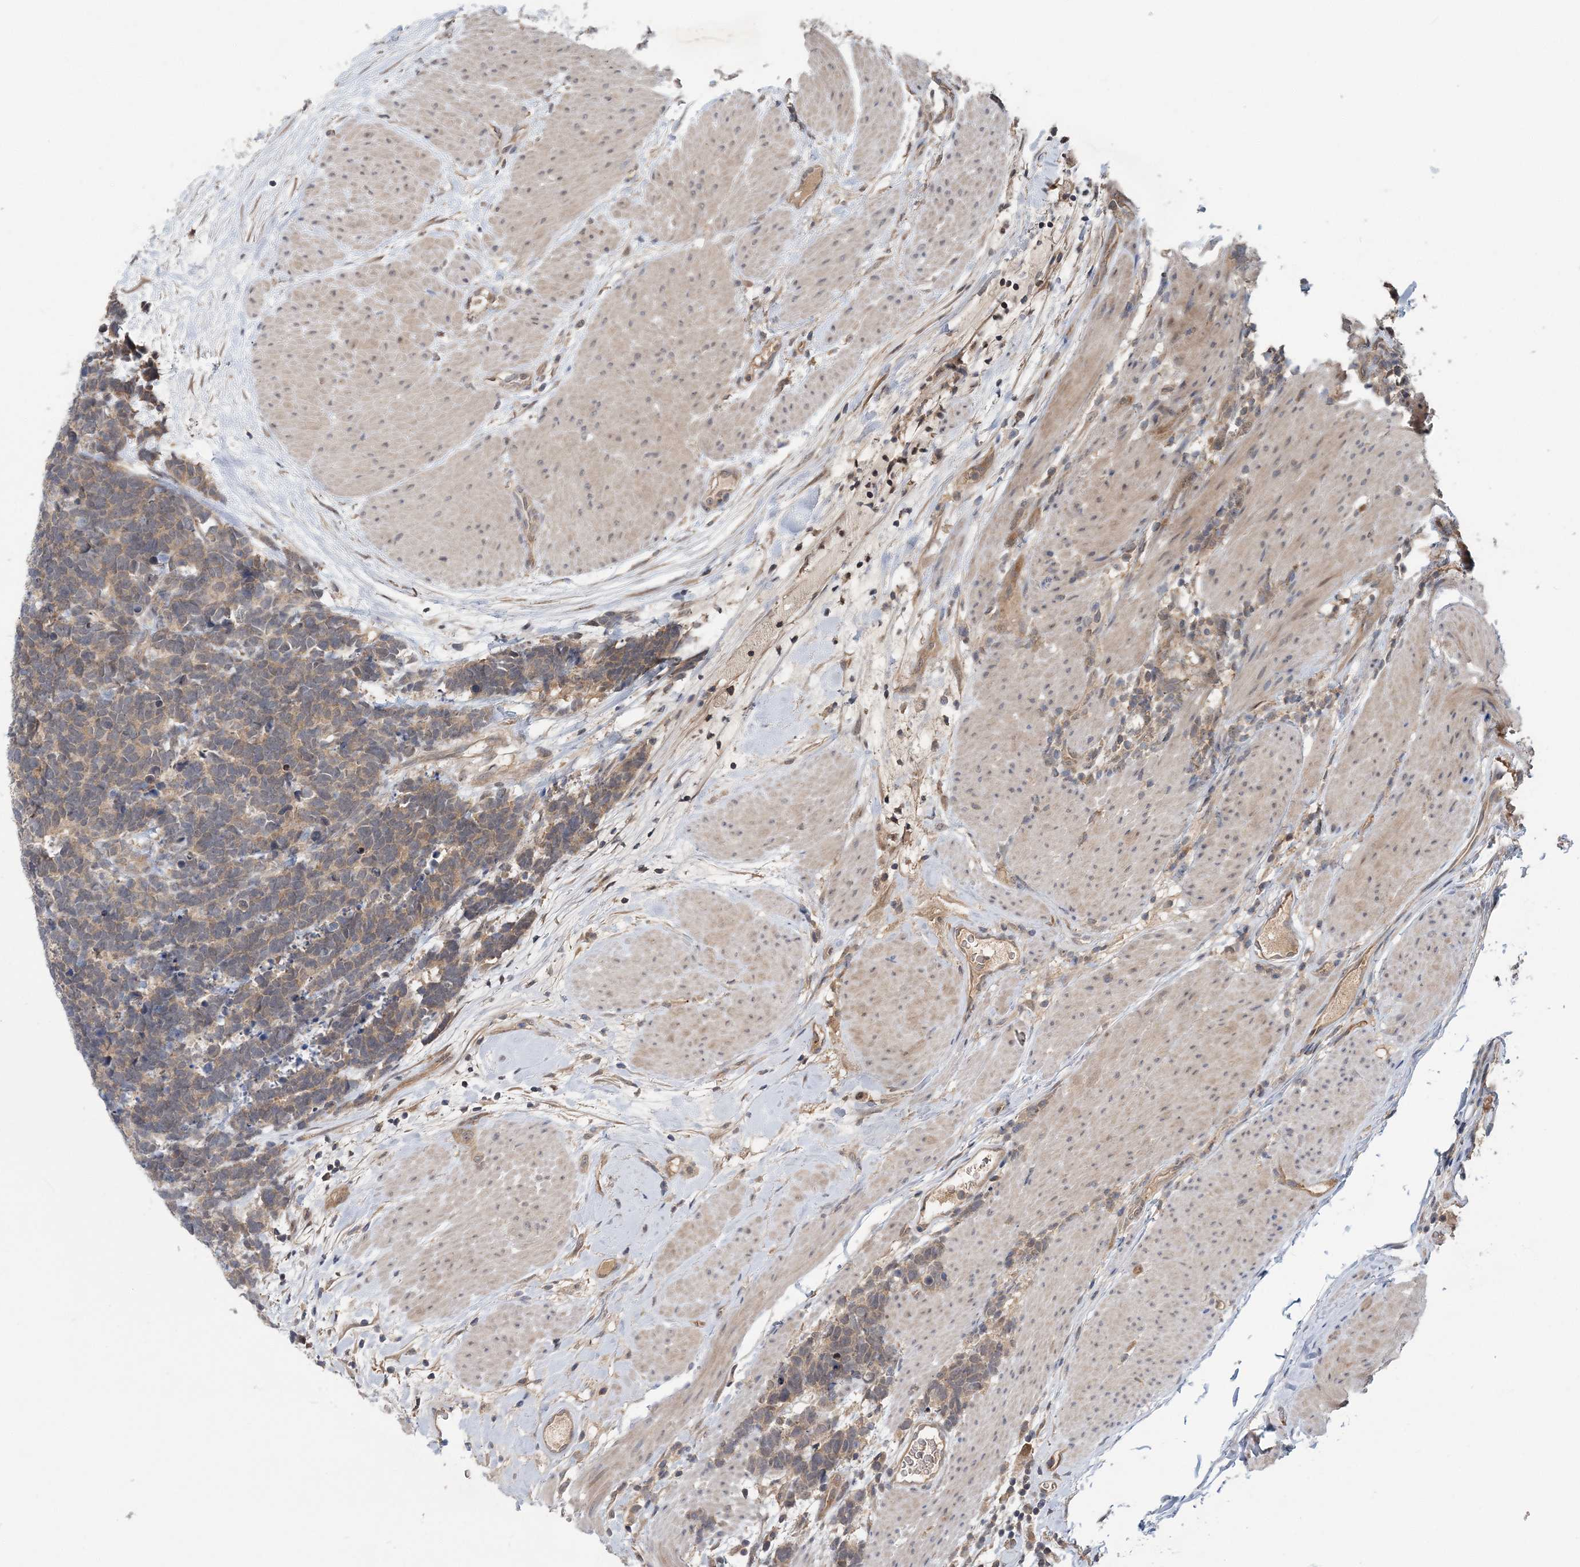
{"staining": {"intensity": "weak", "quantity": ">75%", "location": "cytoplasmic/membranous"}, "tissue": "carcinoid", "cell_type": "Tumor cells", "image_type": "cancer", "snomed": [{"axis": "morphology", "description": "Carcinoma, NOS"}, {"axis": "morphology", "description": "Carcinoid, malignant, NOS"}, {"axis": "topography", "description": "Urinary bladder"}], "caption": "A brown stain labels weak cytoplasmic/membranous expression of a protein in human carcinoid tumor cells.", "gene": "RNF25", "patient": {"sex": "male", "age": 57}}